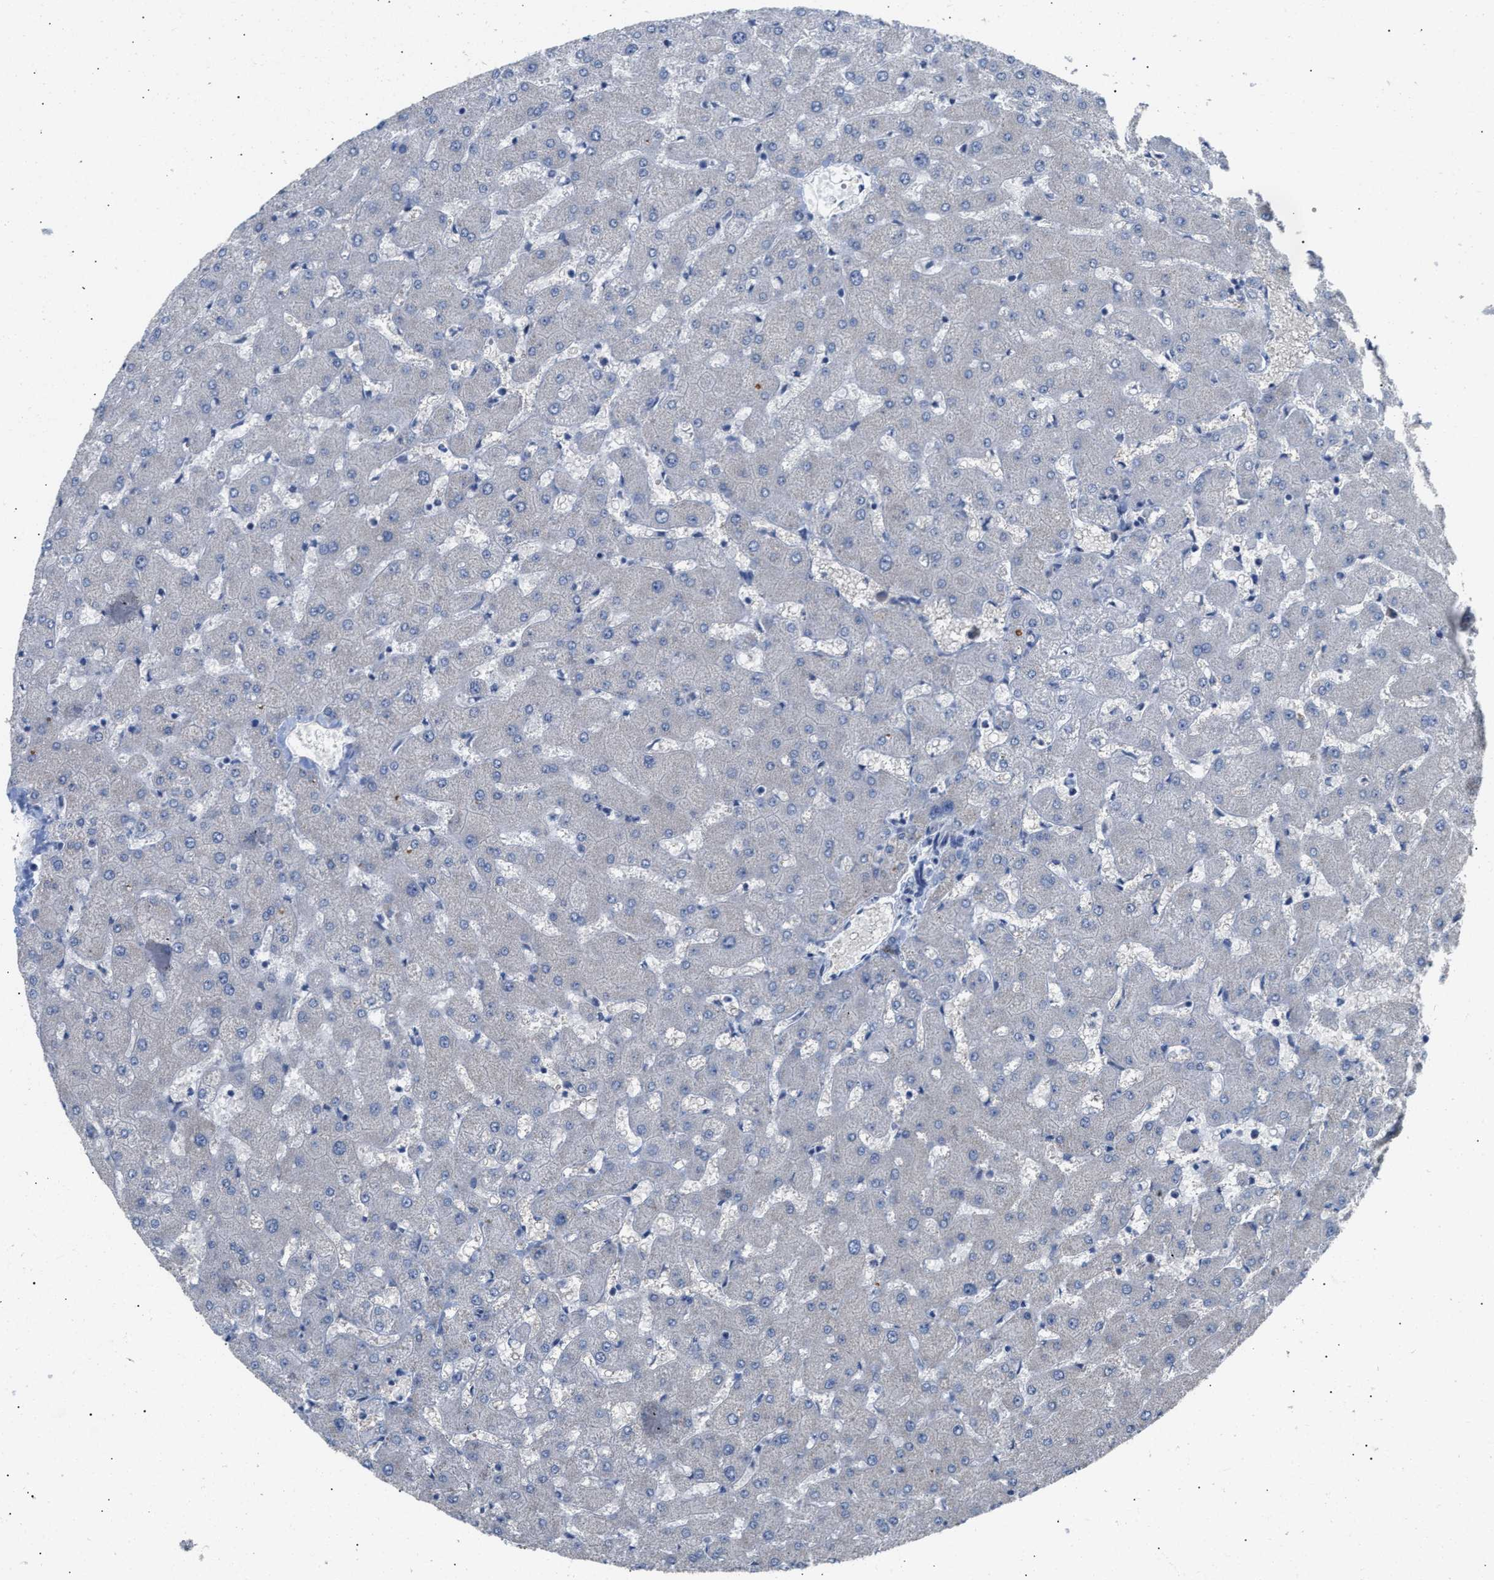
{"staining": {"intensity": "negative", "quantity": "none", "location": "none"}, "tissue": "liver", "cell_type": "Cholangiocytes", "image_type": "normal", "snomed": [{"axis": "morphology", "description": "Normal tissue, NOS"}, {"axis": "topography", "description": "Liver"}], "caption": "Image shows no significant protein expression in cholangiocytes of unremarkable liver.", "gene": "TFPI", "patient": {"sex": "female", "age": 63}}